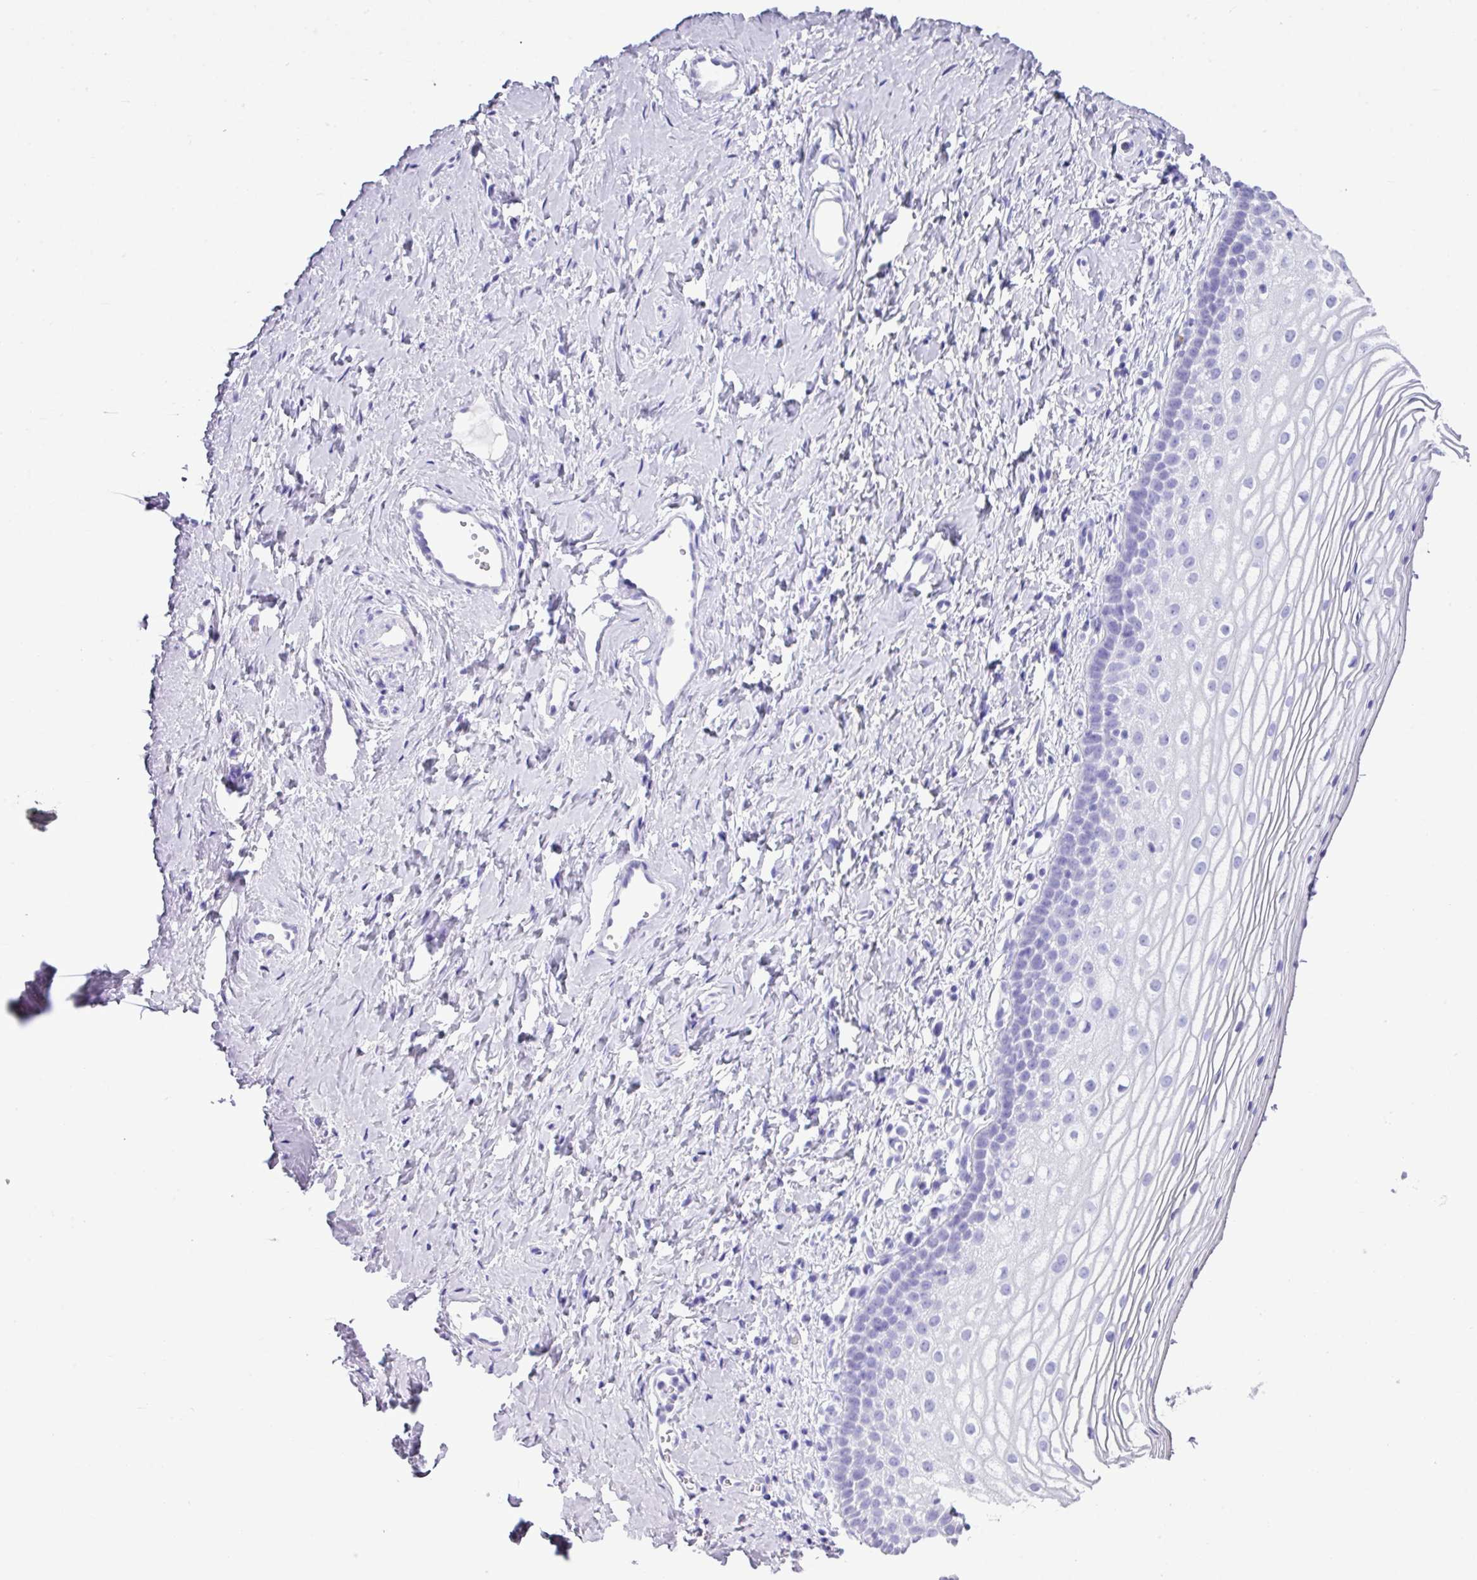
{"staining": {"intensity": "negative", "quantity": "none", "location": "none"}, "tissue": "vagina", "cell_type": "Squamous epithelial cells", "image_type": "normal", "snomed": [{"axis": "morphology", "description": "Normal tissue, NOS"}, {"axis": "topography", "description": "Vagina"}], "caption": "An immunohistochemistry (IHC) image of unremarkable vagina is shown. There is no staining in squamous epithelial cells of vagina. (DAB (3,3'-diaminobenzidine) immunohistochemistry (IHC) visualized using brightfield microscopy, high magnification).", "gene": "RGS21", "patient": {"sex": "female", "age": 56}}